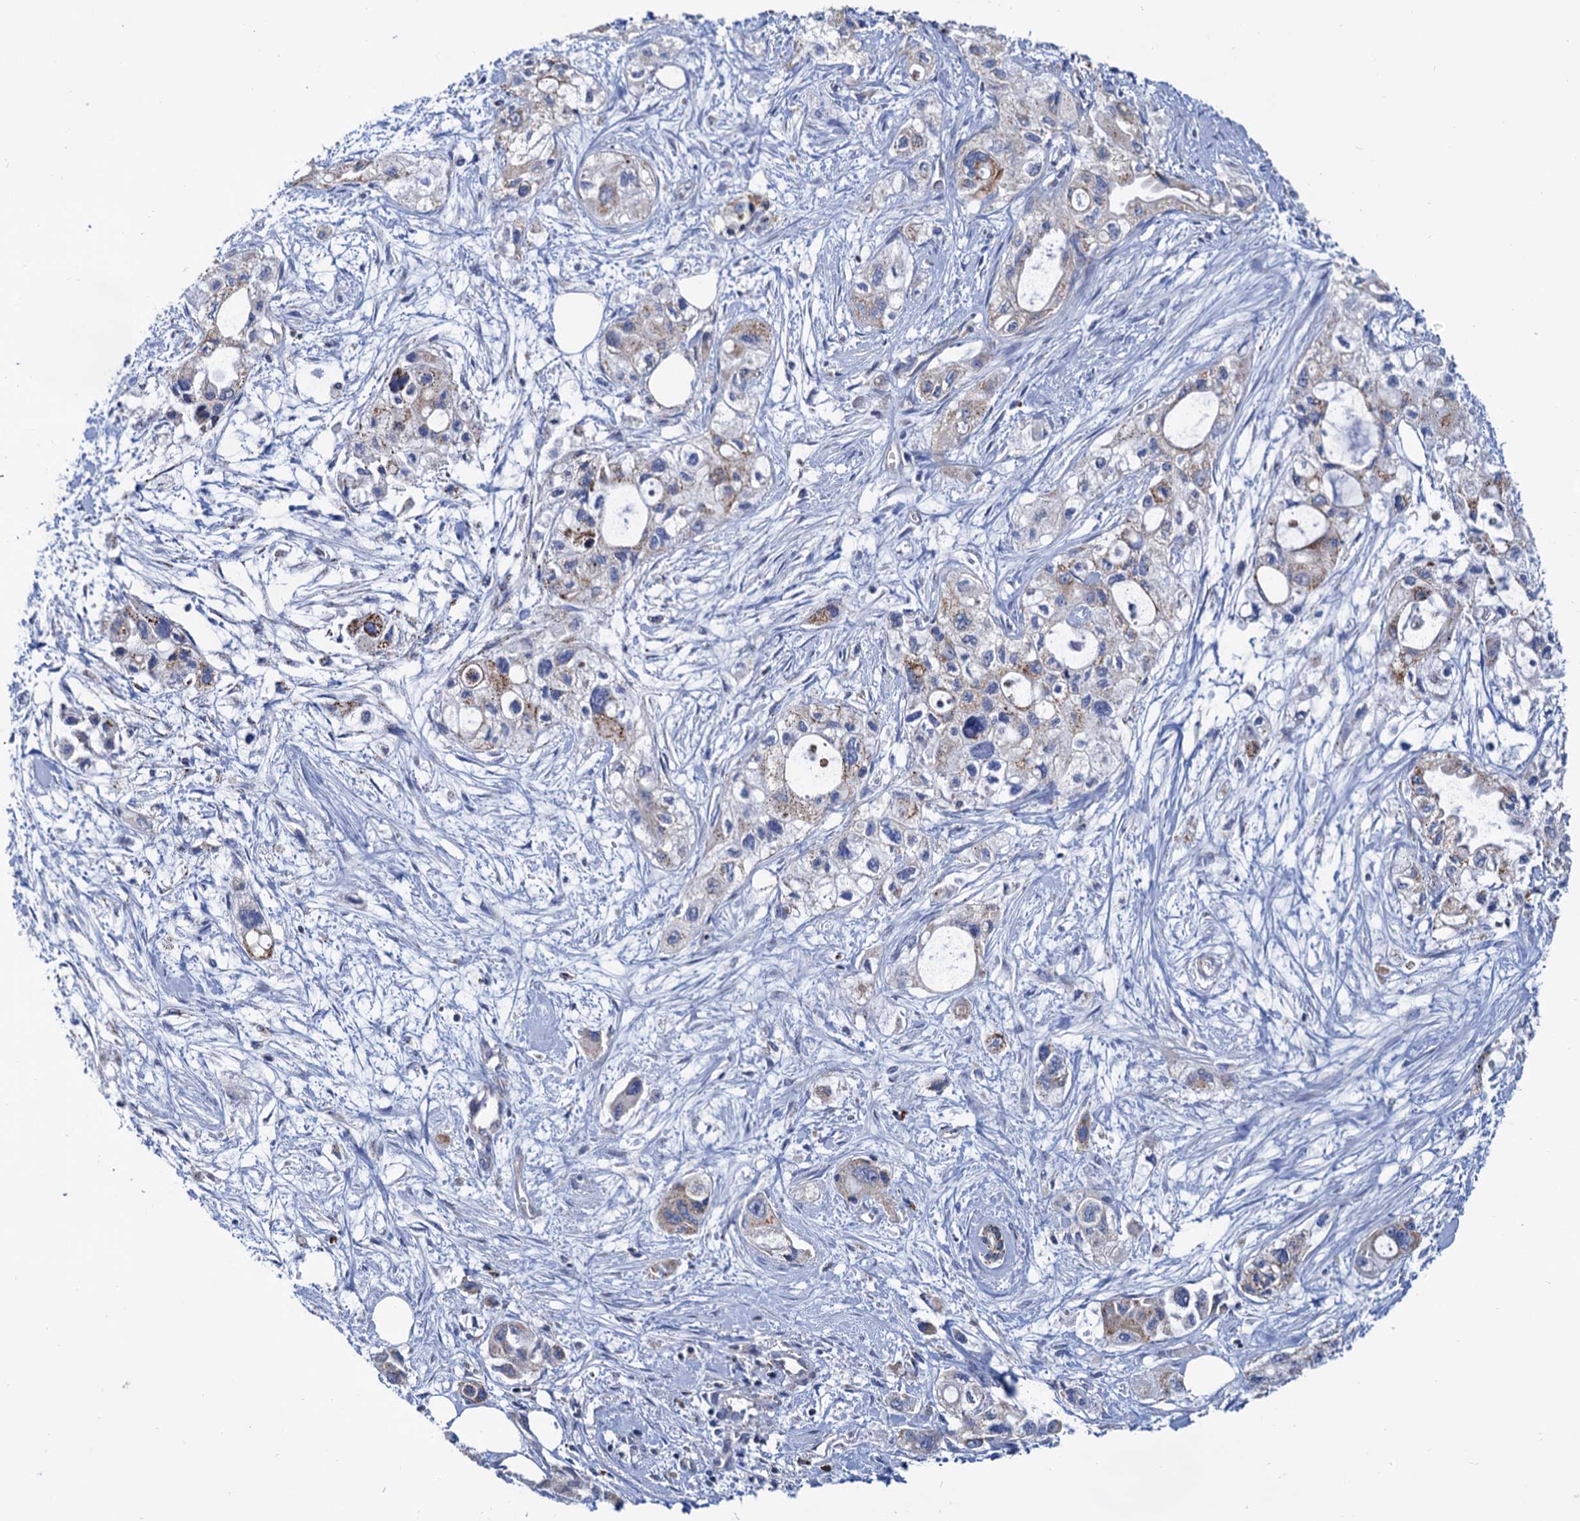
{"staining": {"intensity": "moderate", "quantity": "<25%", "location": "cytoplasmic/membranous"}, "tissue": "pancreatic cancer", "cell_type": "Tumor cells", "image_type": "cancer", "snomed": [{"axis": "morphology", "description": "Adenocarcinoma, NOS"}, {"axis": "topography", "description": "Pancreas"}], "caption": "Protein expression analysis of human pancreatic cancer (adenocarcinoma) reveals moderate cytoplasmic/membranous staining in about <25% of tumor cells. Immunohistochemistry (ihc) stains the protein of interest in brown and the nuclei are stained blue.", "gene": "C2CD3", "patient": {"sex": "male", "age": 75}}